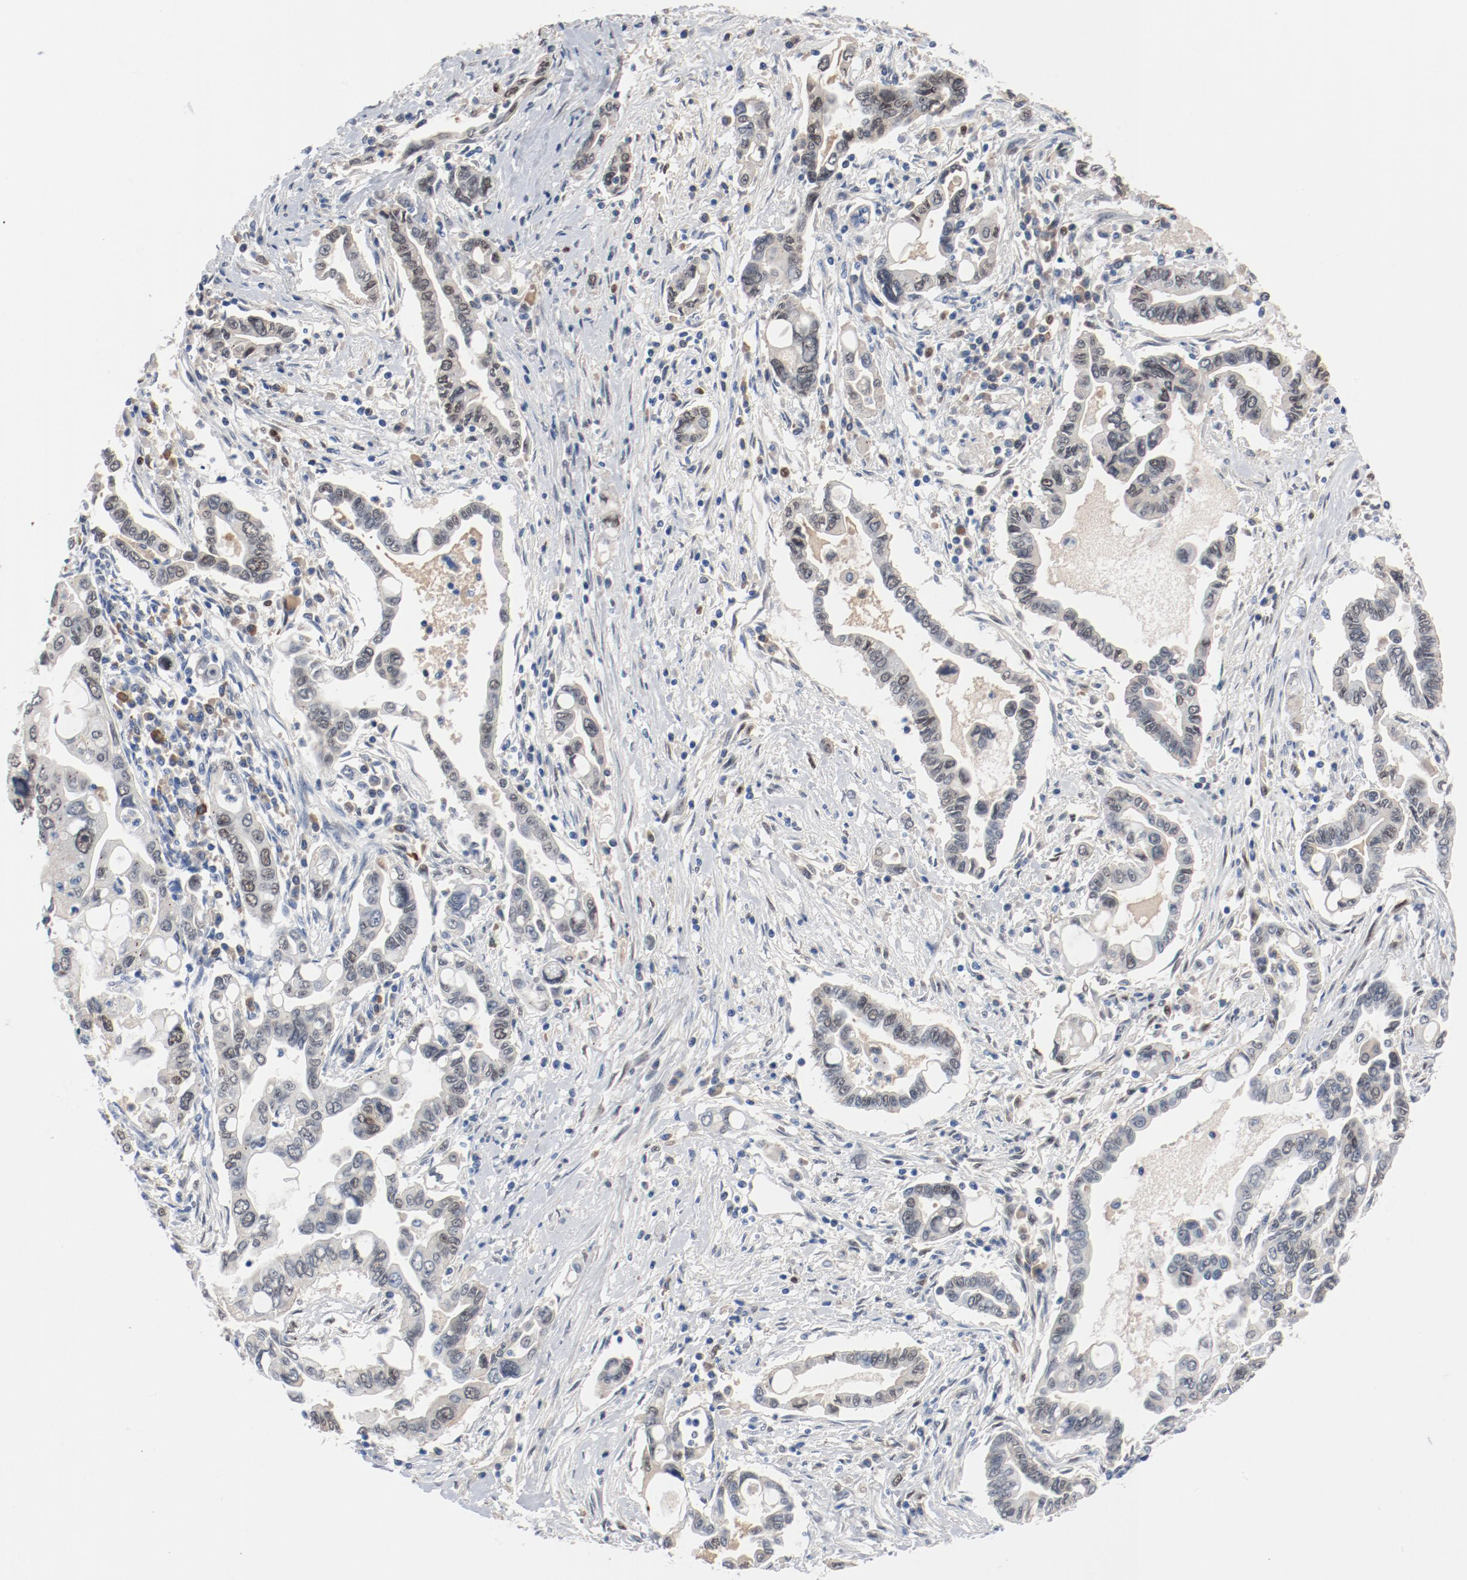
{"staining": {"intensity": "weak", "quantity": "<25%", "location": "nuclear"}, "tissue": "pancreatic cancer", "cell_type": "Tumor cells", "image_type": "cancer", "snomed": [{"axis": "morphology", "description": "Adenocarcinoma, NOS"}, {"axis": "topography", "description": "Pancreas"}], "caption": "High power microscopy micrograph of an IHC image of pancreatic adenocarcinoma, revealing no significant staining in tumor cells. (DAB (3,3'-diaminobenzidine) immunohistochemistry (IHC), high magnification).", "gene": "FOXP1", "patient": {"sex": "female", "age": 57}}